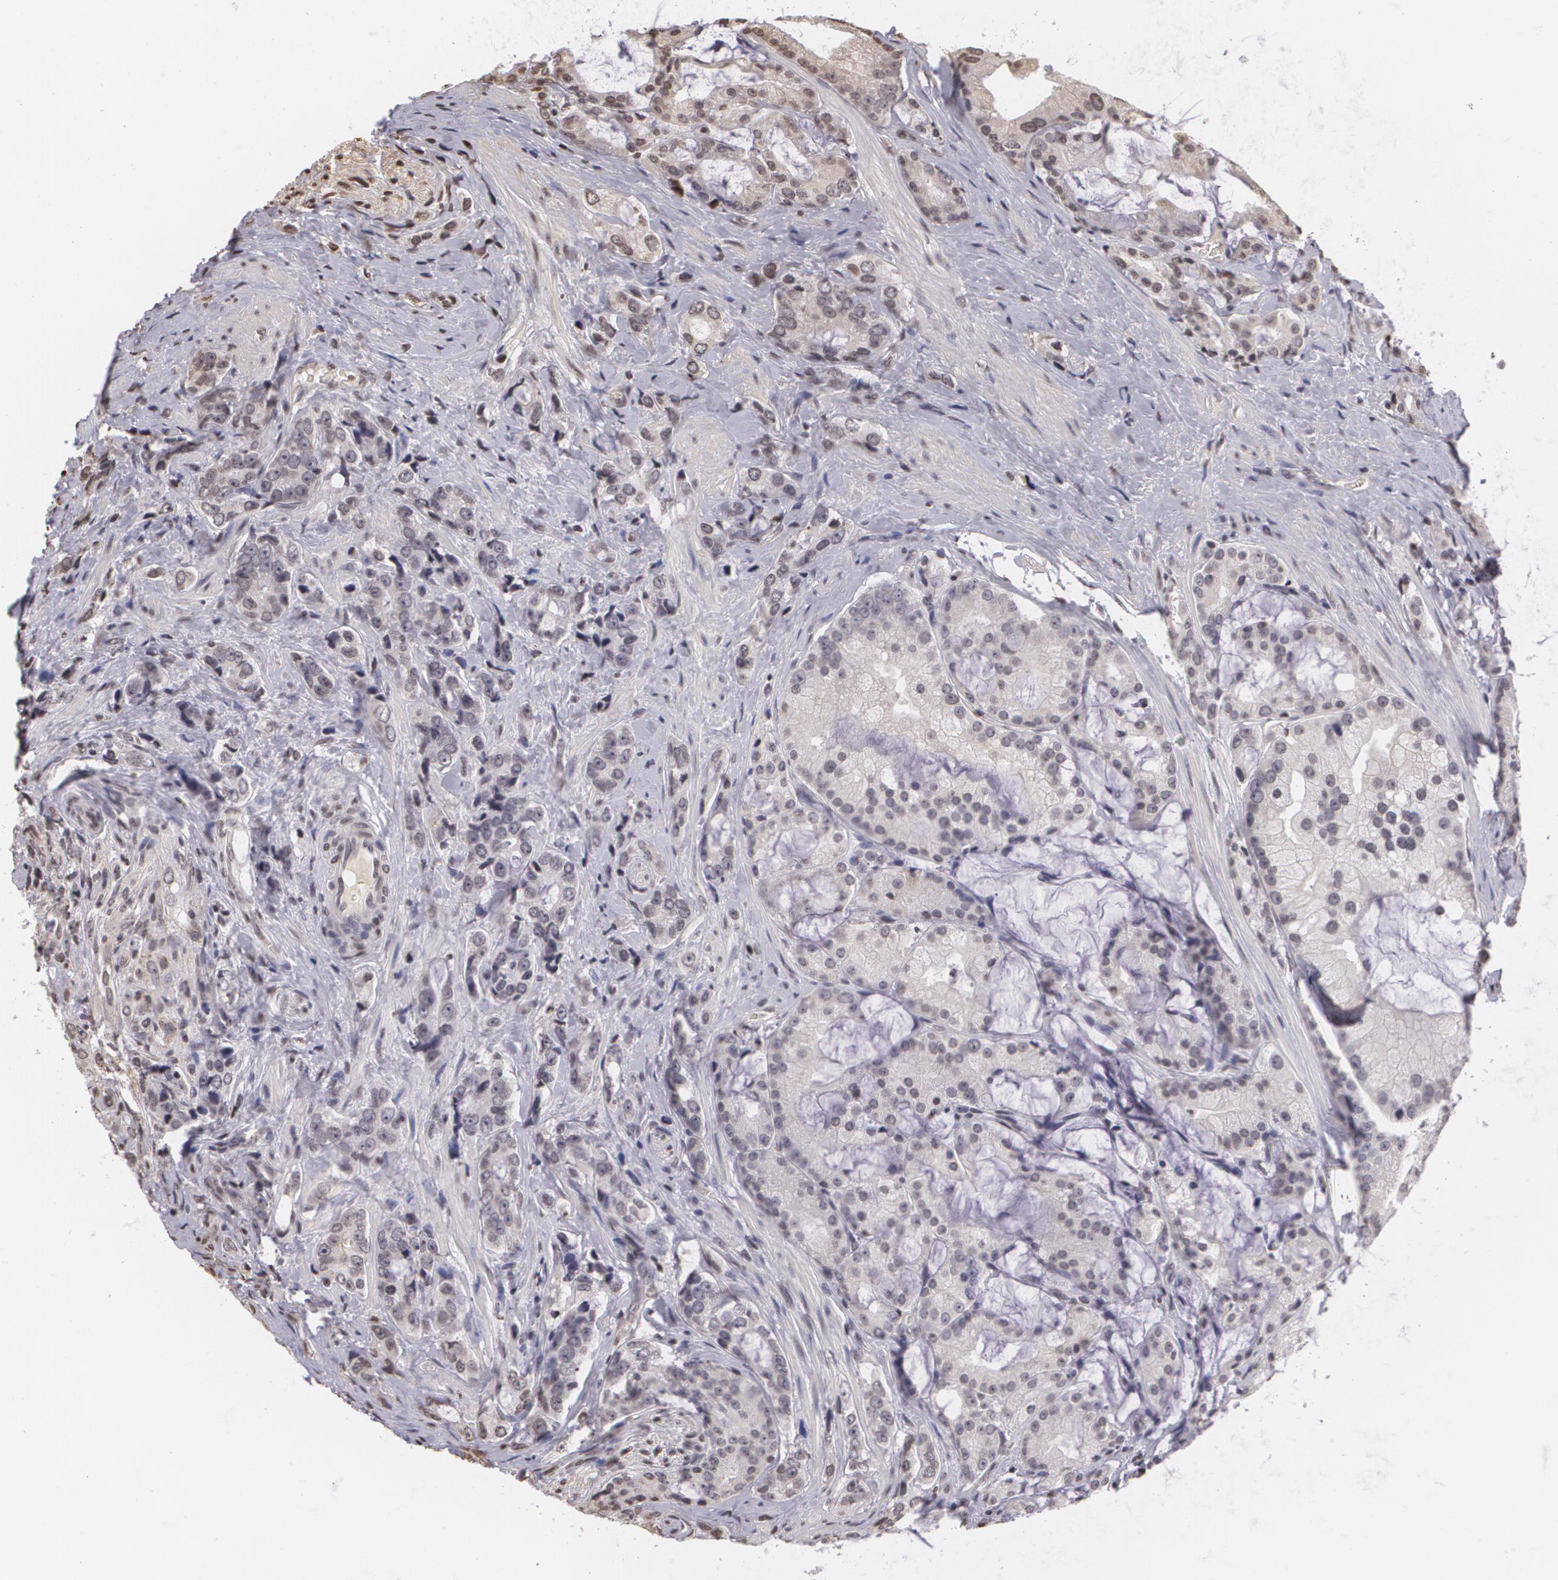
{"staining": {"intensity": "negative", "quantity": "none", "location": "none"}, "tissue": "prostate cancer", "cell_type": "Tumor cells", "image_type": "cancer", "snomed": [{"axis": "morphology", "description": "Adenocarcinoma, Medium grade"}, {"axis": "topography", "description": "Prostate"}], "caption": "IHC of human adenocarcinoma (medium-grade) (prostate) exhibits no positivity in tumor cells.", "gene": "MUC1", "patient": {"sex": "male", "age": 70}}